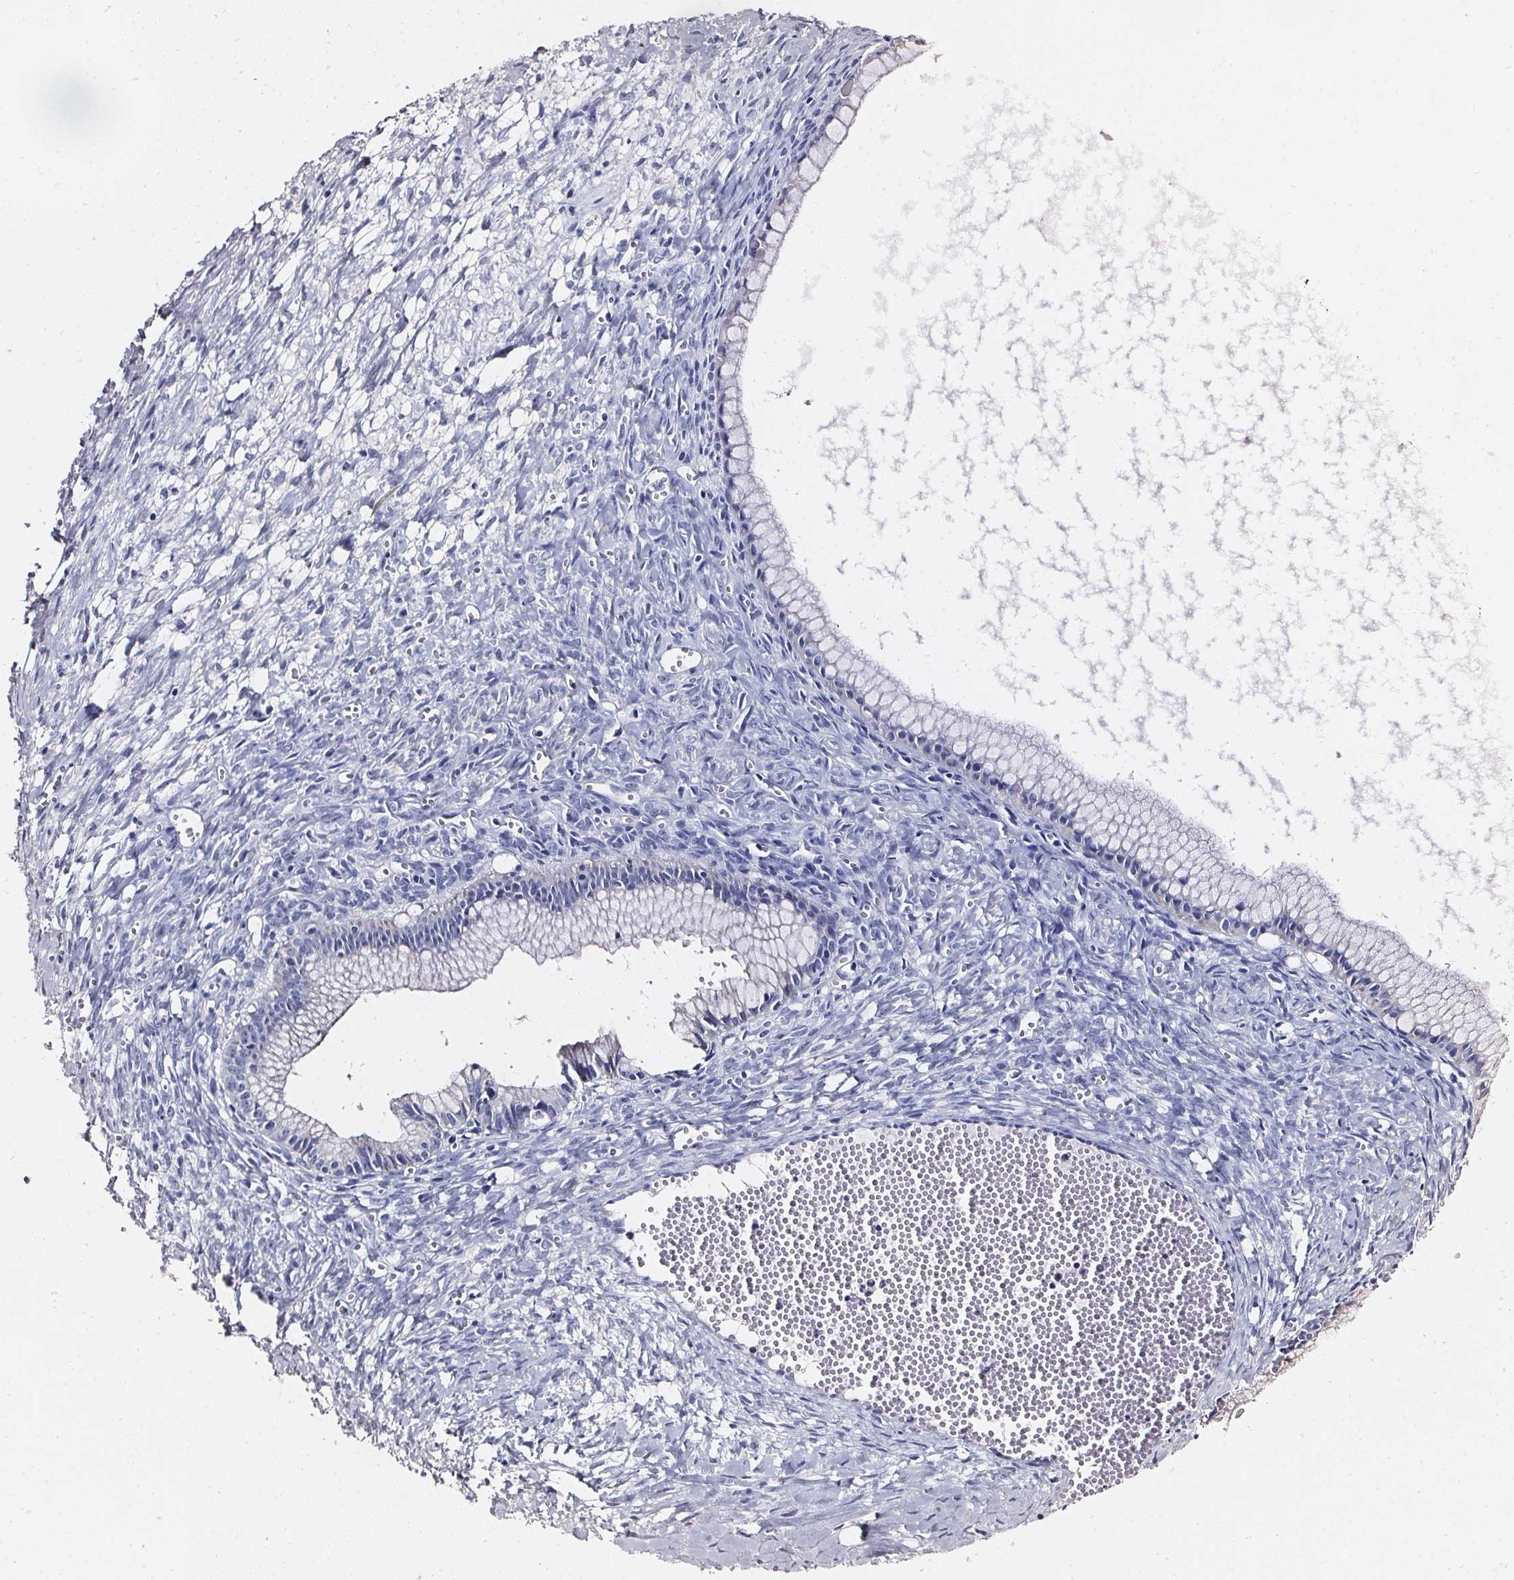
{"staining": {"intensity": "negative", "quantity": "none", "location": "none"}, "tissue": "ovarian cancer", "cell_type": "Tumor cells", "image_type": "cancer", "snomed": [{"axis": "morphology", "description": "Cystadenocarcinoma, mucinous, NOS"}, {"axis": "topography", "description": "Ovary"}], "caption": "A histopathology image of mucinous cystadenocarcinoma (ovarian) stained for a protein displays no brown staining in tumor cells. Nuclei are stained in blue.", "gene": "ELAVL2", "patient": {"sex": "female", "age": 41}}